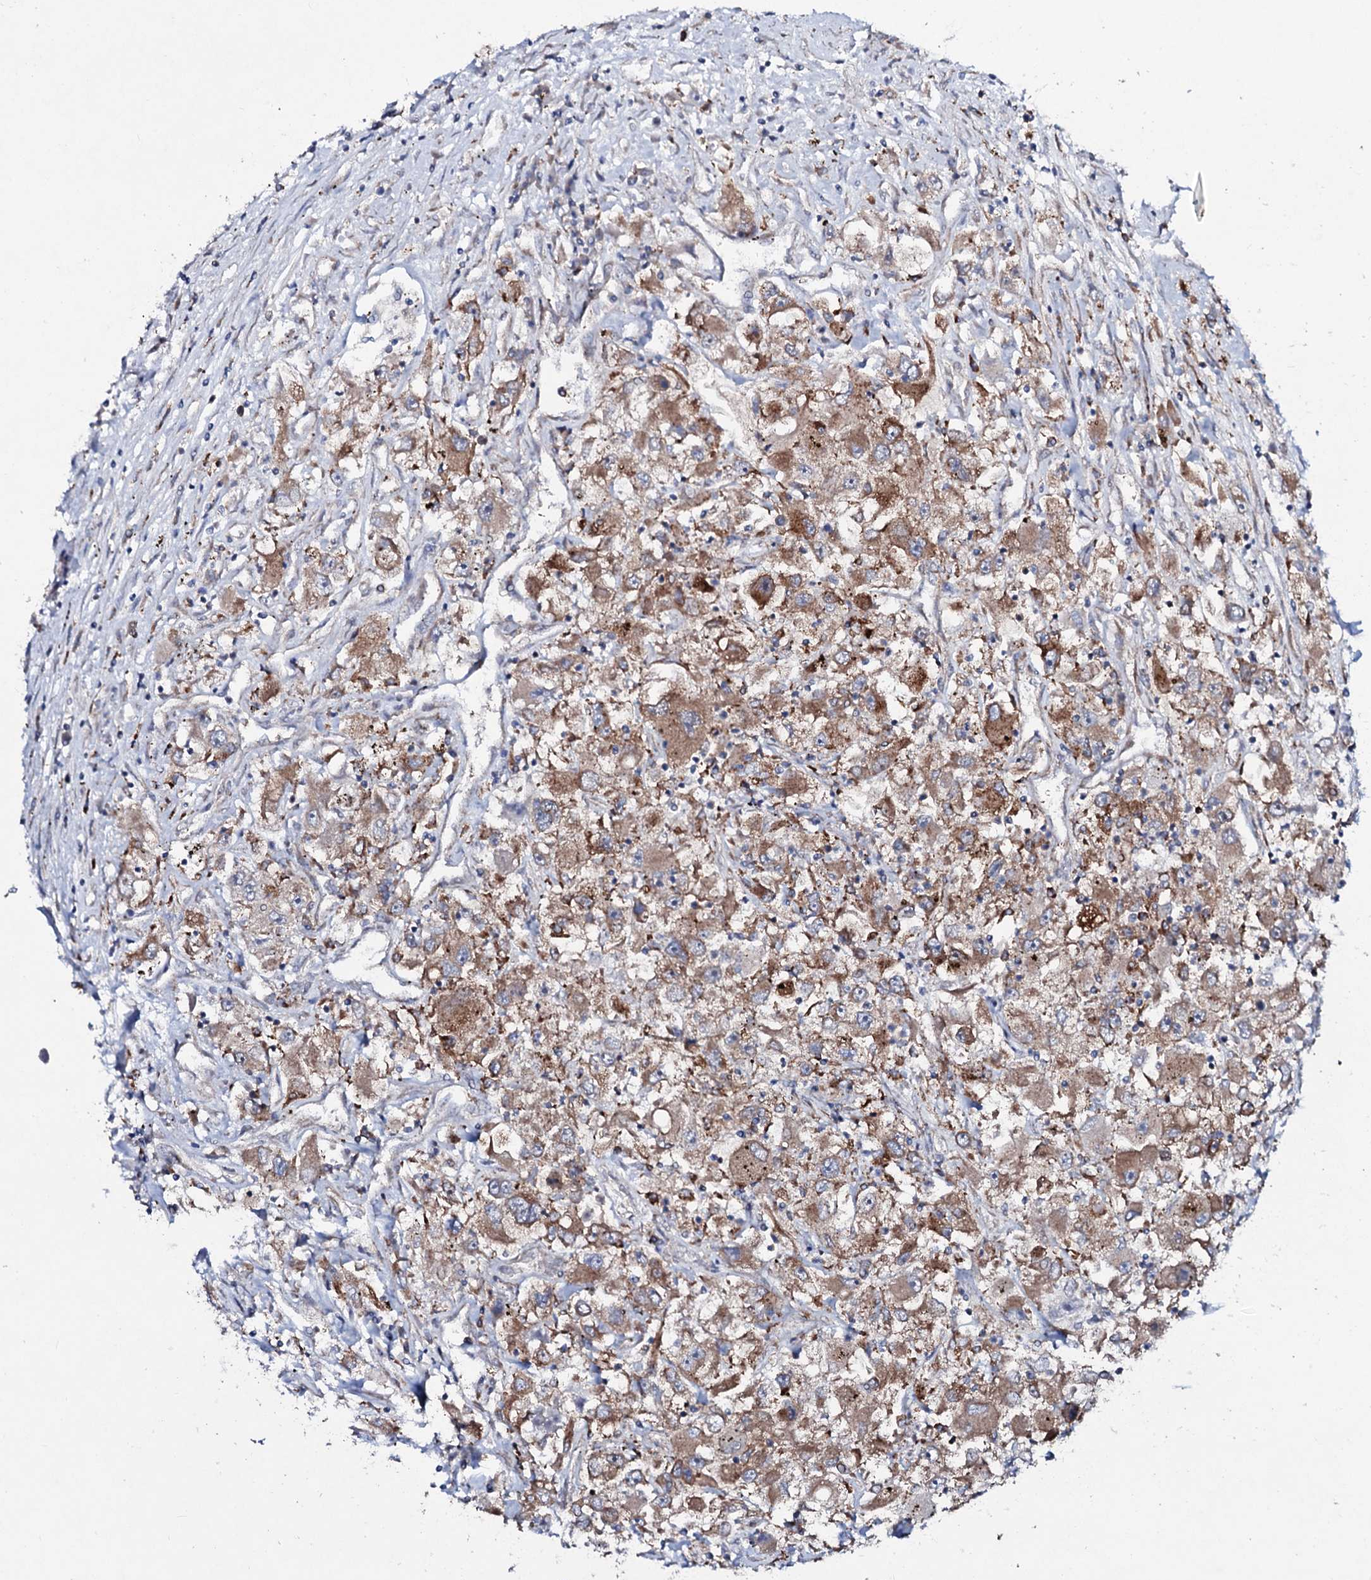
{"staining": {"intensity": "moderate", "quantity": ">75%", "location": "cytoplasmic/membranous"}, "tissue": "renal cancer", "cell_type": "Tumor cells", "image_type": "cancer", "snomed": [{"axis": "morphology", "description": "Adenocarcinoma, NOS"}, {"axis": "topography", "description": "Kidney"}], "caption": "A photomicrograph showing moderate cytoplasmic/membranous expression in about >75% of tumor cells in renal cancer, as visualized by brown immunohistochemical staining.", "gene": "P2RX4", "patient": {"sex": "female", "age": 52}}